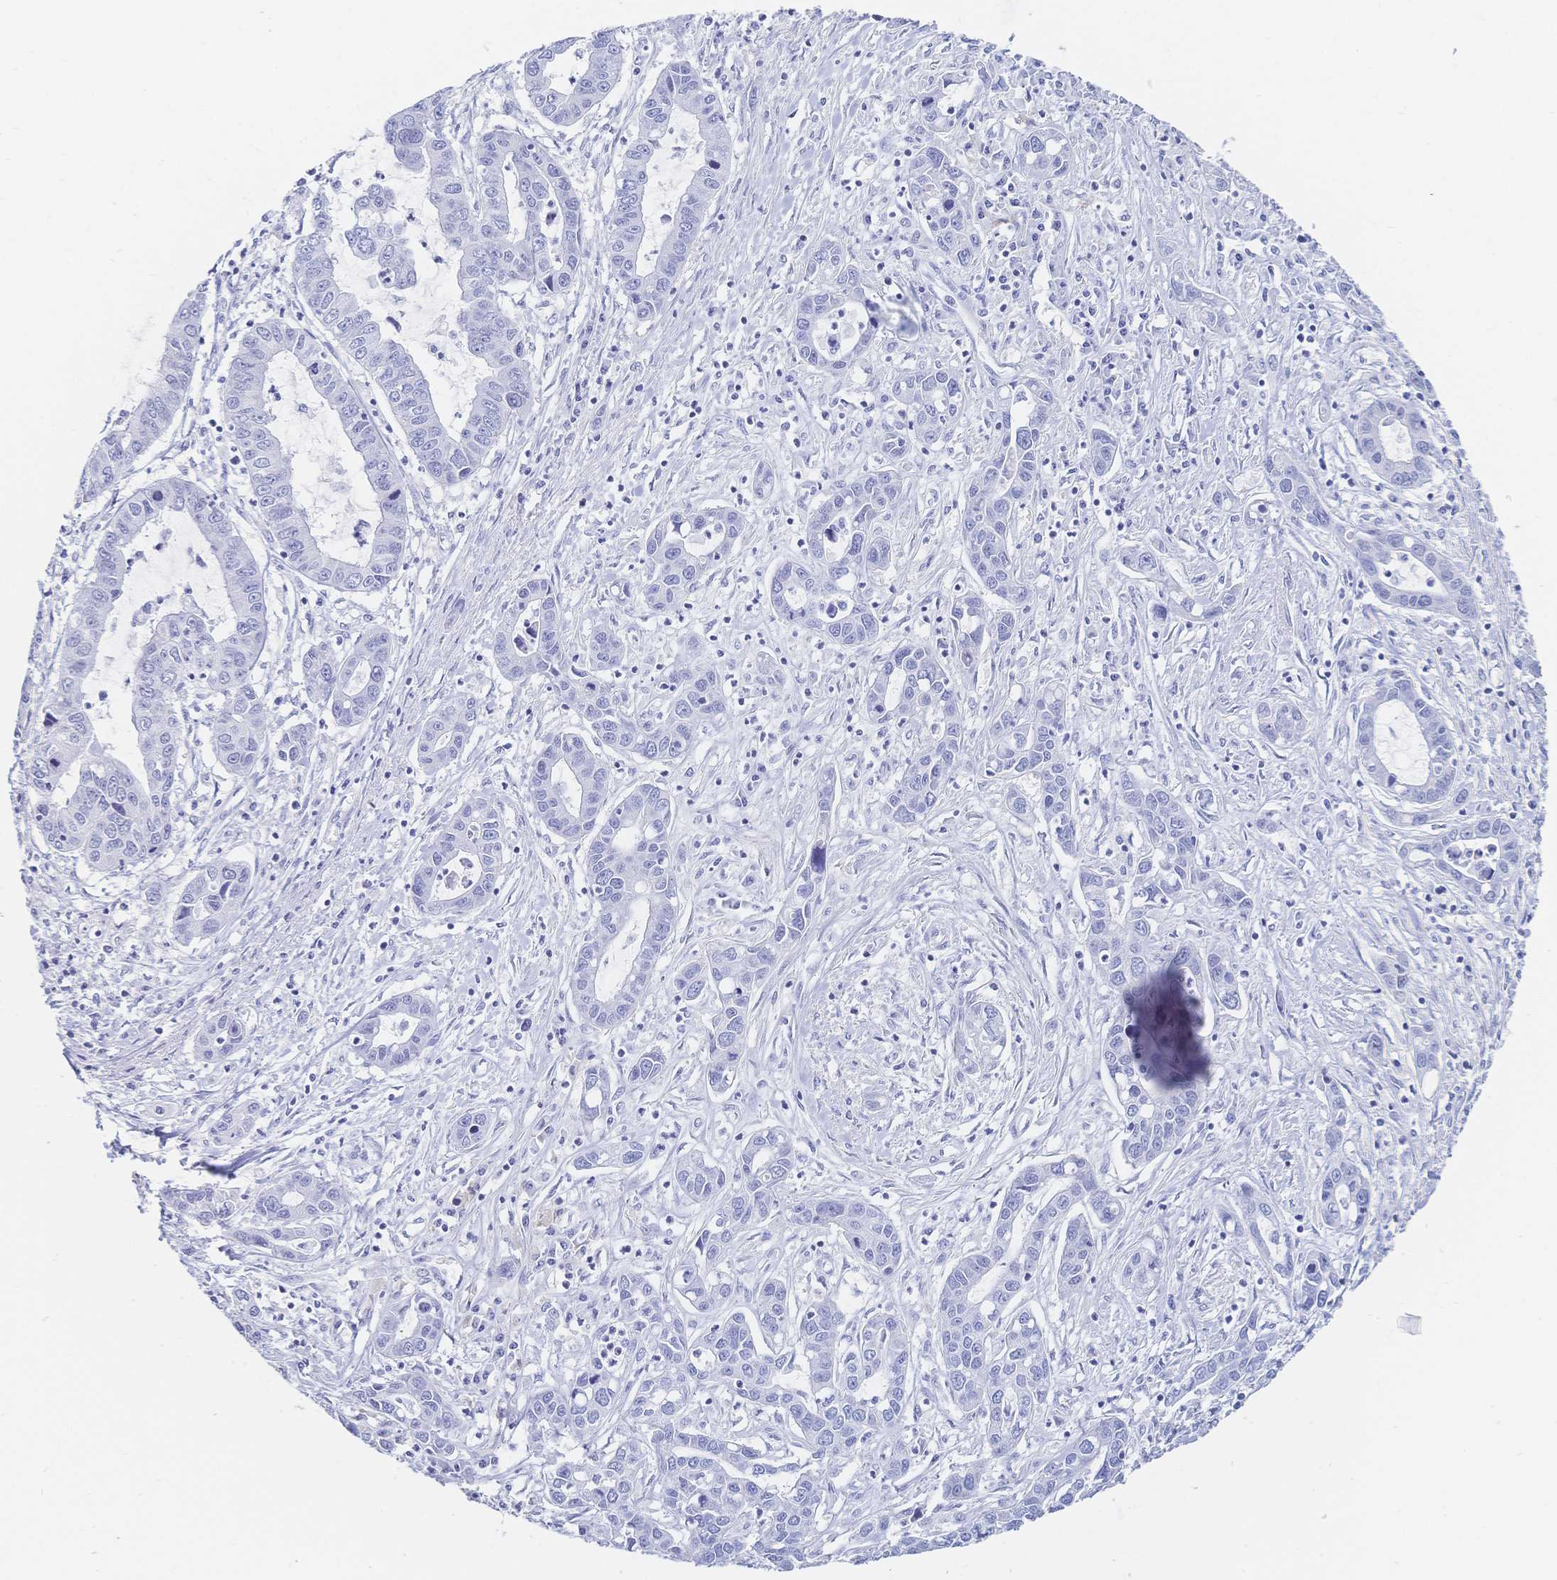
{"staining": {"intensity": "negative", "quantity": "none", "location": "none"}, "tissue": "liver cancer", "cell_type": "Tumor cells", "image_type": "cancer", "snomed": [{"axis": "morphology", "description": "Cholangiocarcinoma"}, {"axis": "topography", "description": "Liver"}], "caption": "Liver cholangiocarcinoma was stained to show a protein in brown. There is no significant staining in tumor cells.", "gene": "MEP1B", "patient": {"sex": "male", "age": 58}}